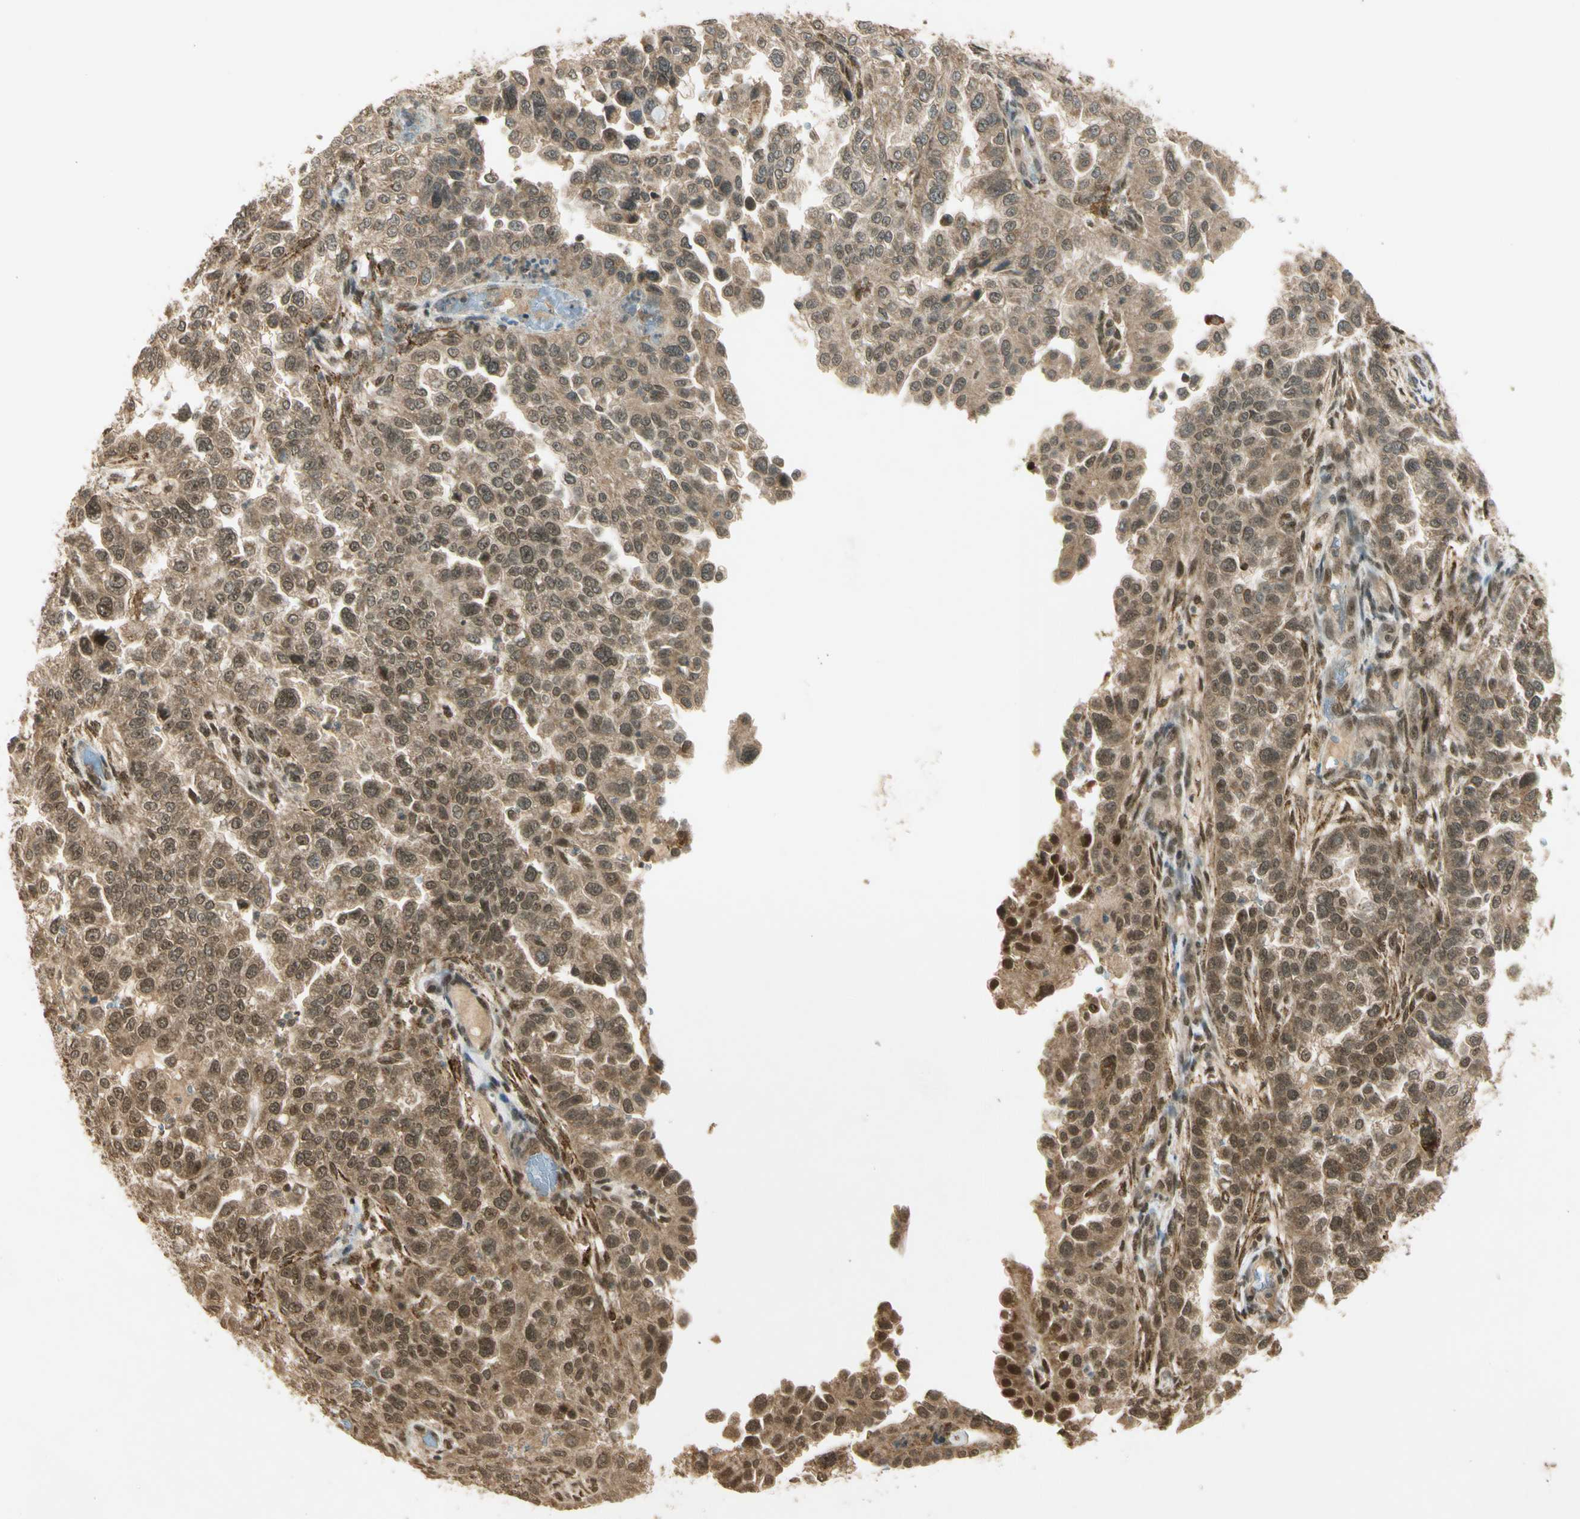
{"staining": {"intensity": "moderate", "quantity": ">75%", "location": "cytoplasmic/membranous,nuclear"}, "tissue": "endometrial cancer", "cell_type": "Tumor cells", "image_type": "cancer", "snomed": [{"axis": "morphology", "description": "Adenocarcinoma, NOS"}, {"axis": "topography", "description": "Endometrium"}], "caption": "About >75% of tumor cells in human endometrial cancer reveal moderate cytoplasmic/membranous and nuclear protein expression as visualized by brown immunohistochemical staining.", "gene": "ZNF135", "patient": {"sex": "female", "age": 85}}